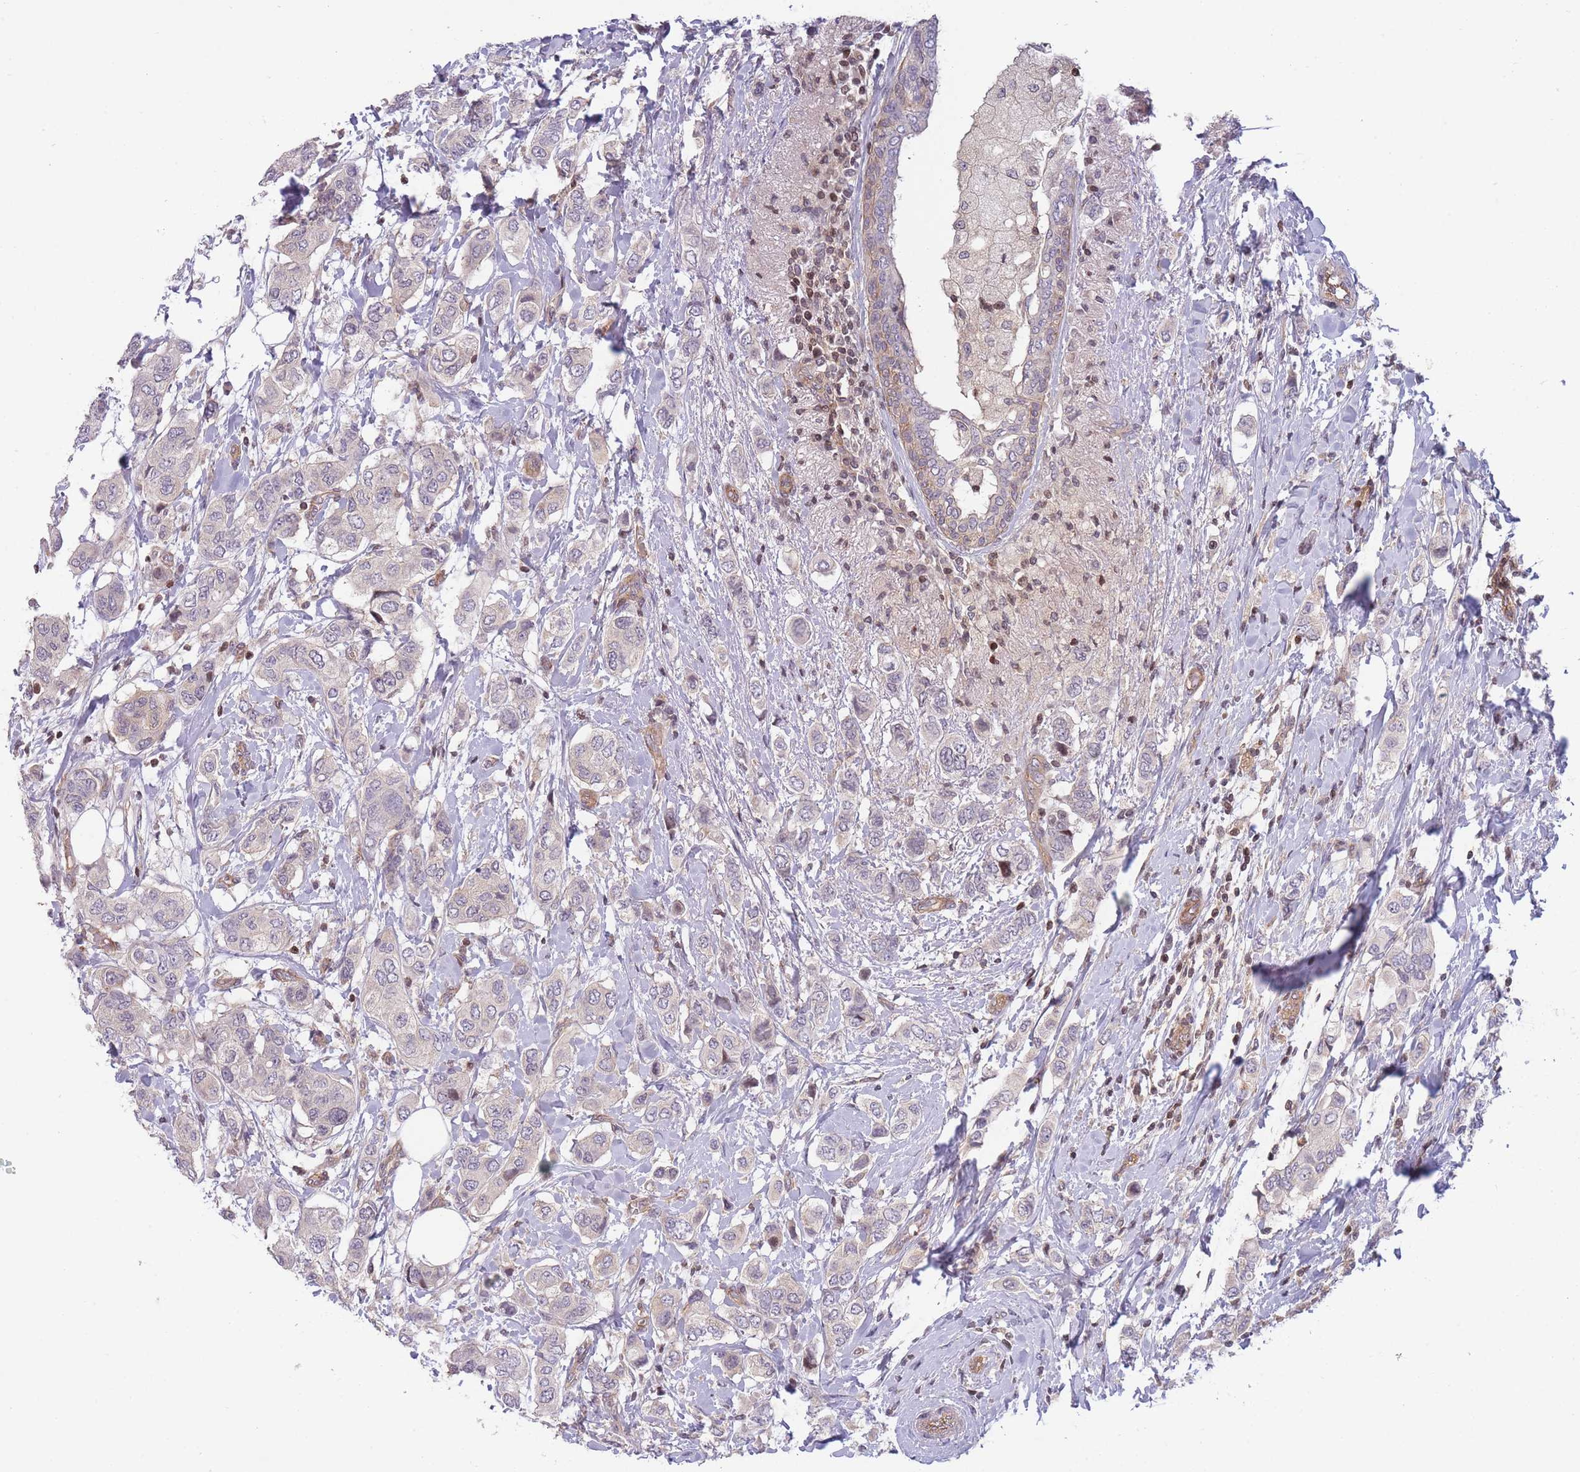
{"staining": {"intensity": "negative", "quantity": "none", "location": "none"}, "tissue": "breast cancer", "cell_type": "Tumor cells", "image_type": "cancer", "snomed": [{"axis": "morphology", "description": "Lobular carcinoma"}, {"axis": "topography", "description": "Breast"}], "caption": "The image exhibits no staining of tumor cells in breast cancer (lobular carcinoma). The staining is performed using DAB brown chromogen with nuclei counter-stained in using hematoxylin.", "gene": "SLC35F5", "patient": {"sex": "female", "age": 51}}